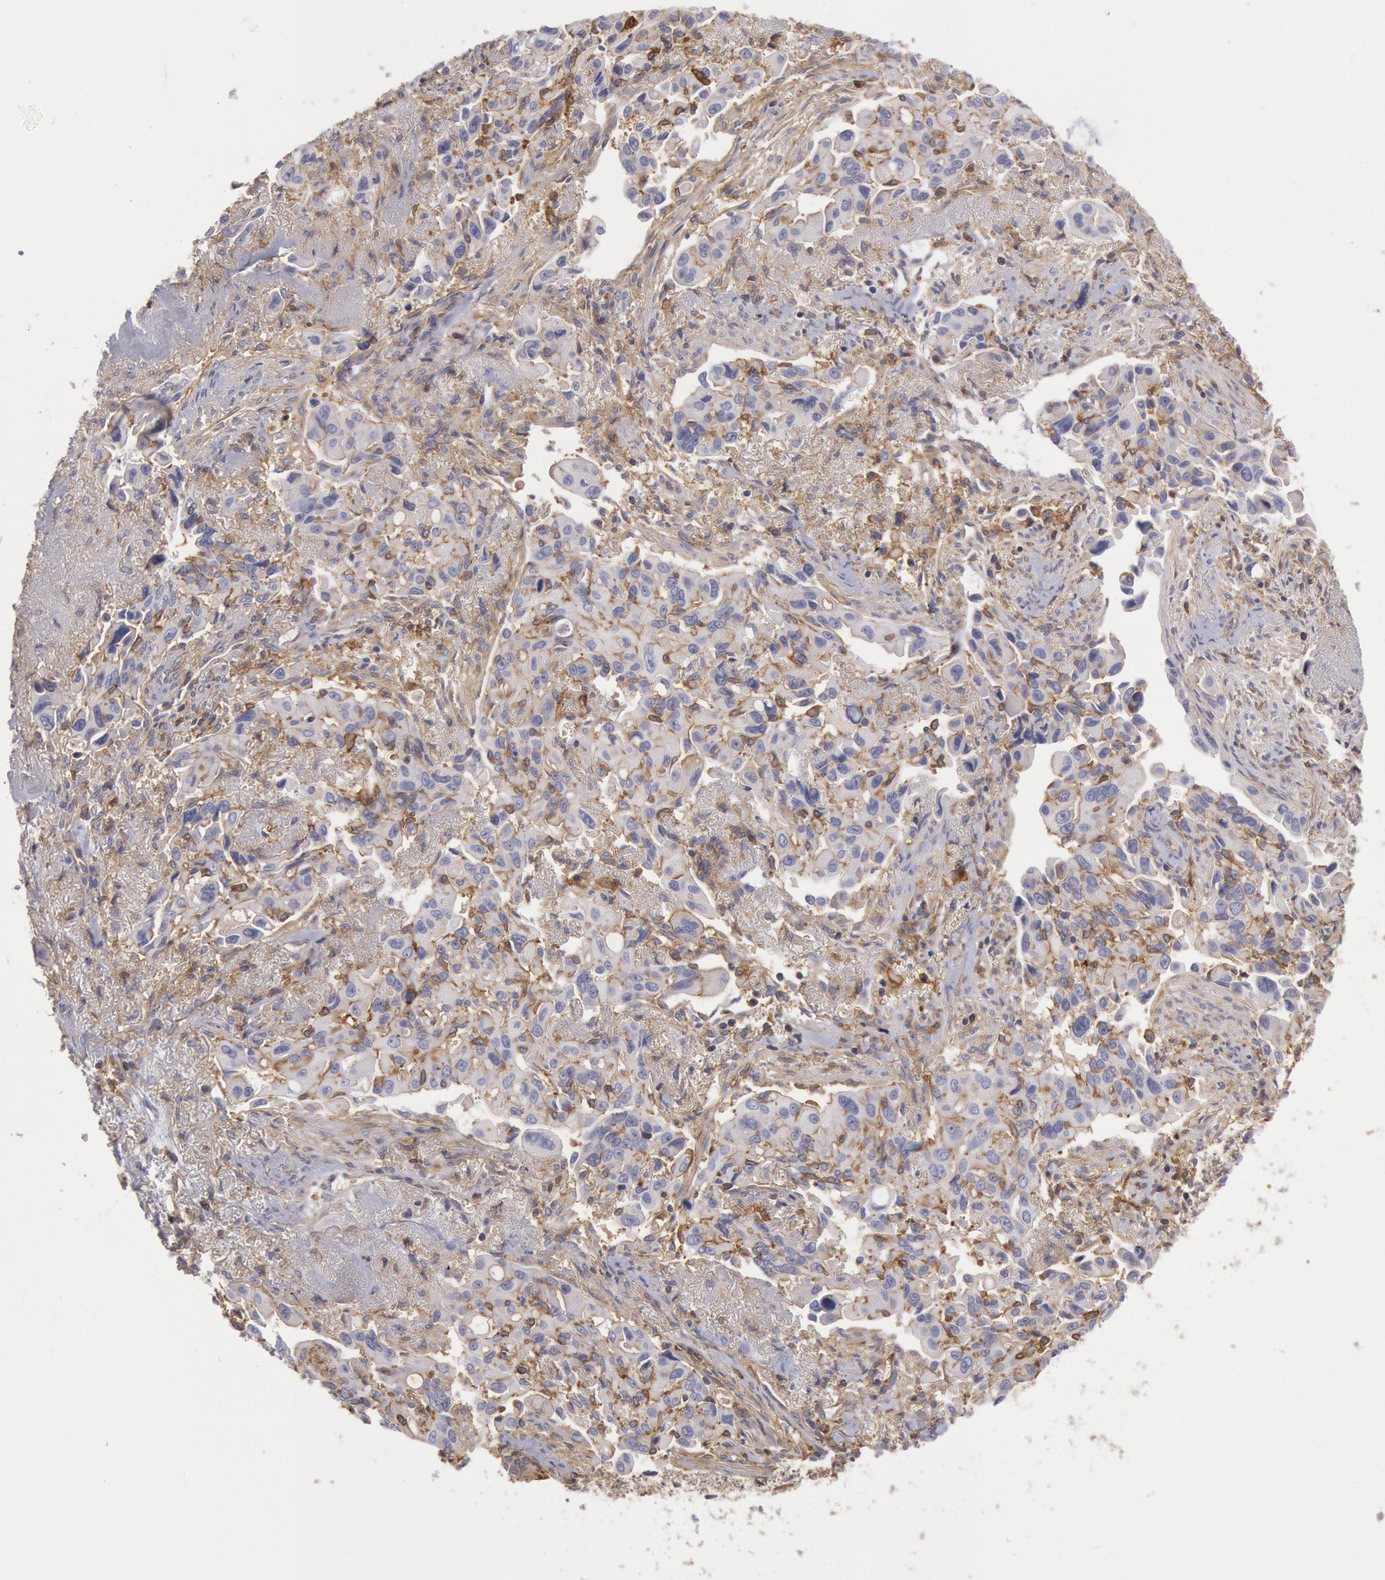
{"staining": {"intensity": "moderate", "quantity": "25%-75%", "location": "cytoplasmic/membranous"}, "tissue": "lung cancer", "cell_type": "Tumor cells", "image_type": "cancer", "snomed": [{"axis": "morphology", "description": "Adenocarcinoma, NOS"}, {"axis": "topography", "description": "Lung"}], "caption": "This is an image of immunohistochemistry staining of adenocarcinoma (lung), which shows moderate staining in the cytoplasmic/membranous of tumor cells.", "gene": "SNAP23", "patient": {"sex": "male", "age": 68}}